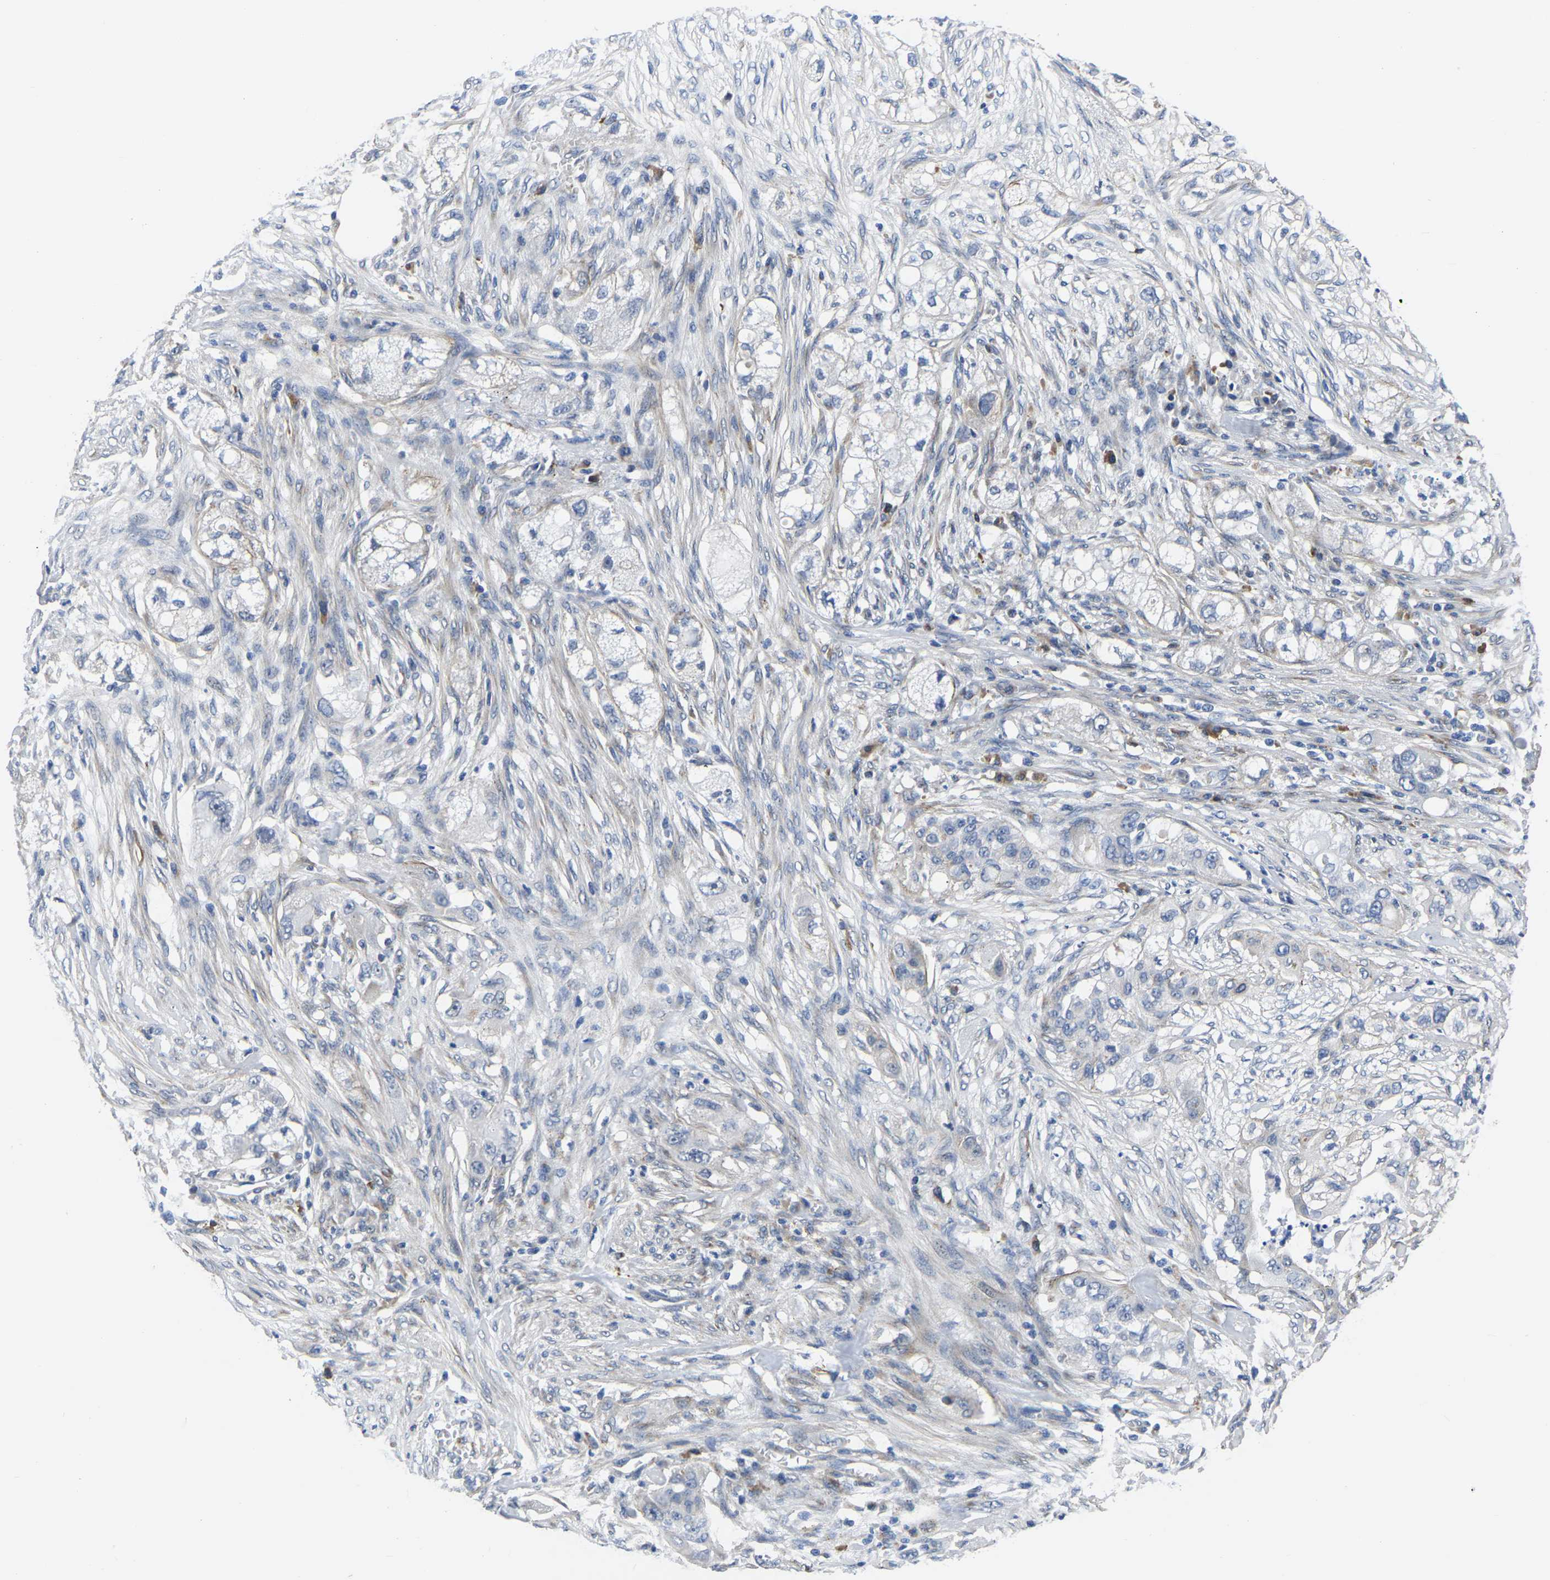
{"staining": {"intensity": "negative", "quantity": "none", "location": "none"}, "tissue": "pancreatic cancer", "cell_type": "Tumor cells", "image_type": "cancer", "snomed": [{"axis": "morphology", "description": "Adenocarcinoma, NOS"}, {"axis": "topography", "description": "Pancreas"}], "caption": "Pancreatic adenocarcinoma was stained to show a protein in brown. There is no significant expression in tumor cells. (DAB (3,3'-diaminobenzidine) IHC, high magnification).", "gene": "PDLIM7", "patient": {"sex": "female", "age": 78}}